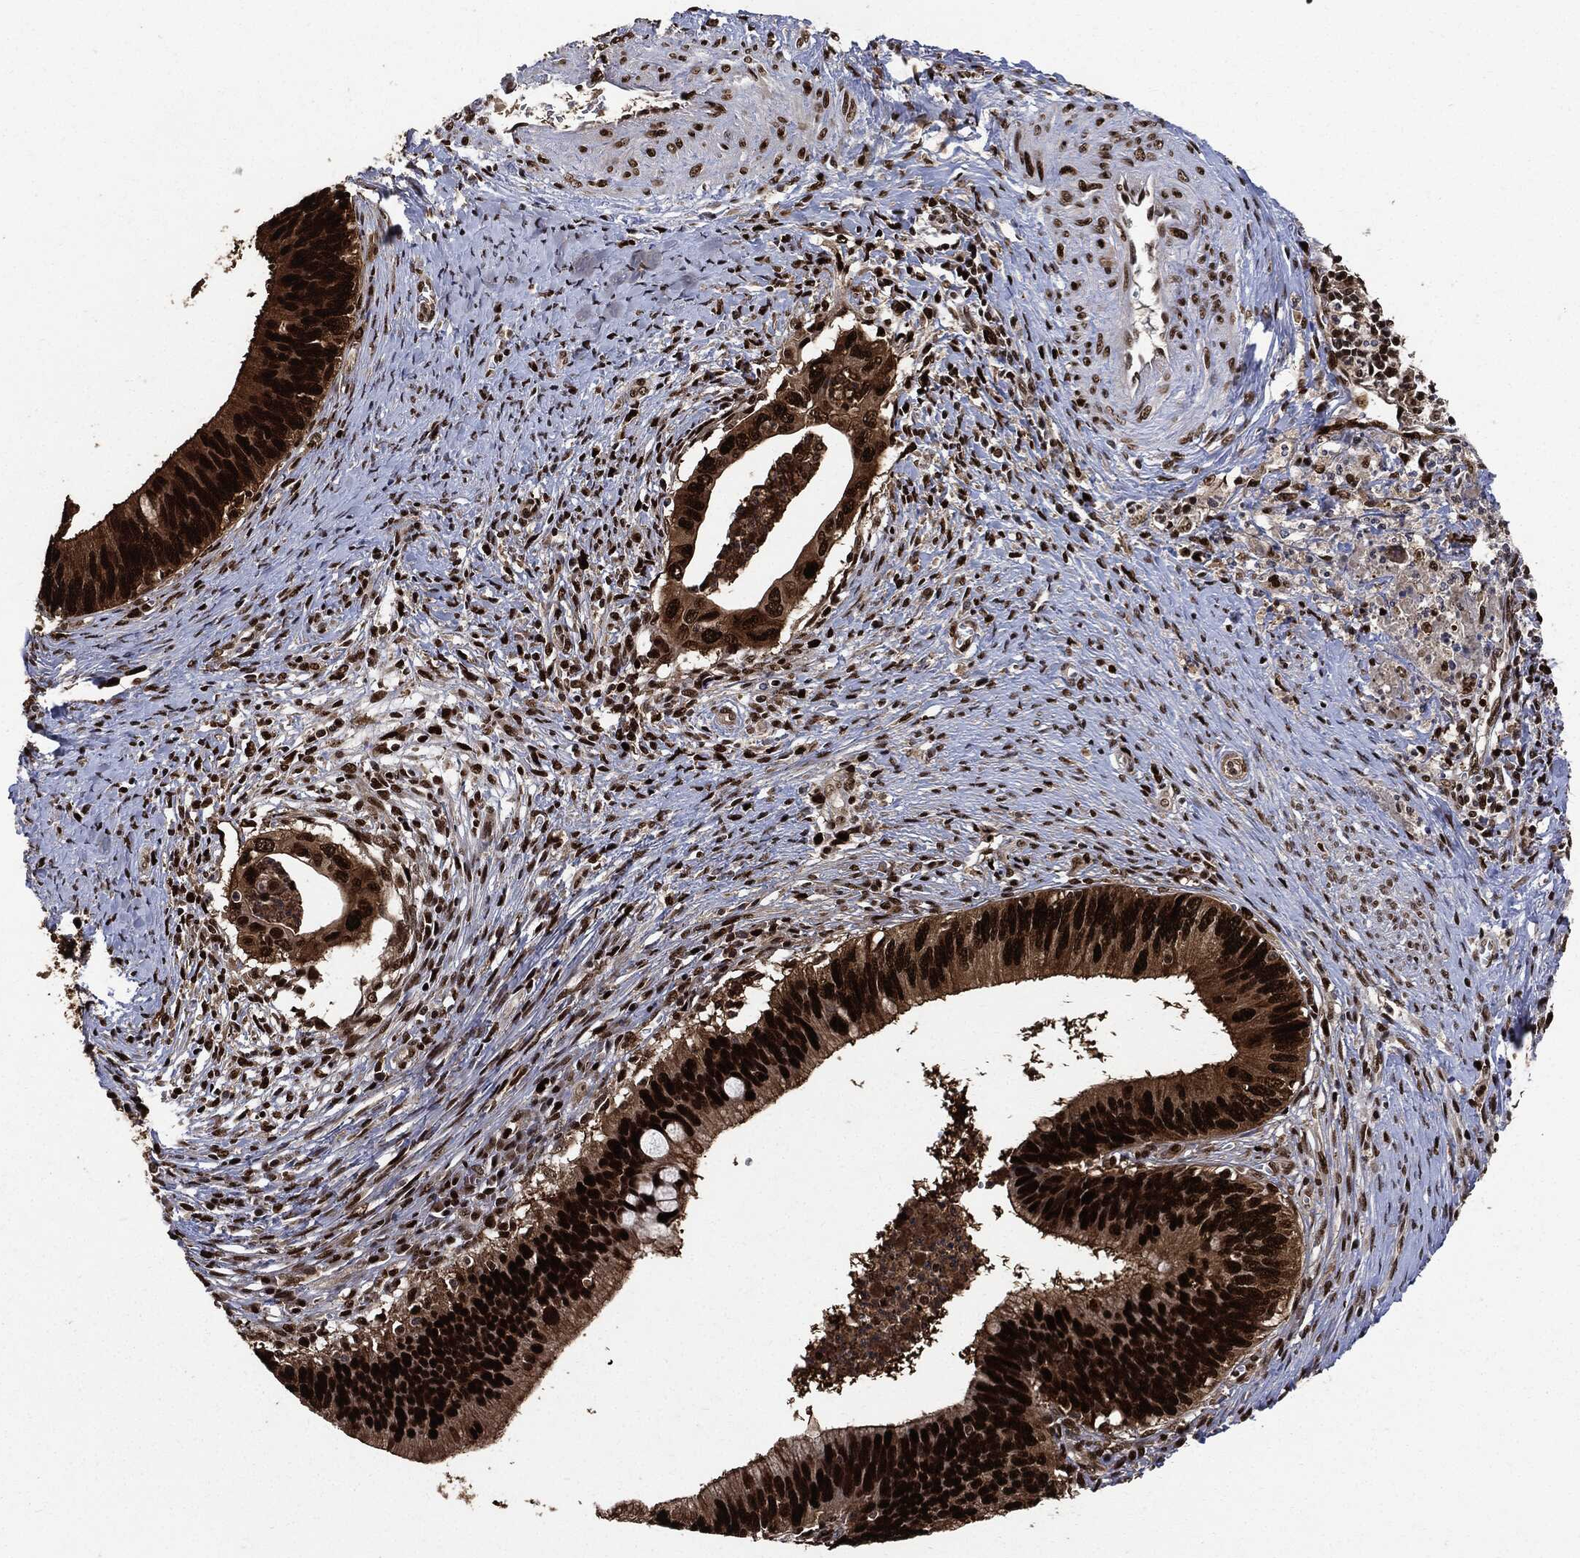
{"staining": {"intensity": "strong", "quantity": ">75%", "location": "nuclear"}, "tissue": "cervical cancer", "cell_type": "Tumor cells", "image_type": "cancer", "snomed": [{"axis": "morphology", "description": "Adenocarcinoma, NOS"}, {"axis": "topography", "description": "Cervix"}], "caption": "Protein expression analysis of human cervical cancer reveals strong nuclear positivity in approximately >75% of tumor cells.", "gene": "PCNA", "patient": {"sex": "female", "age": 42}}